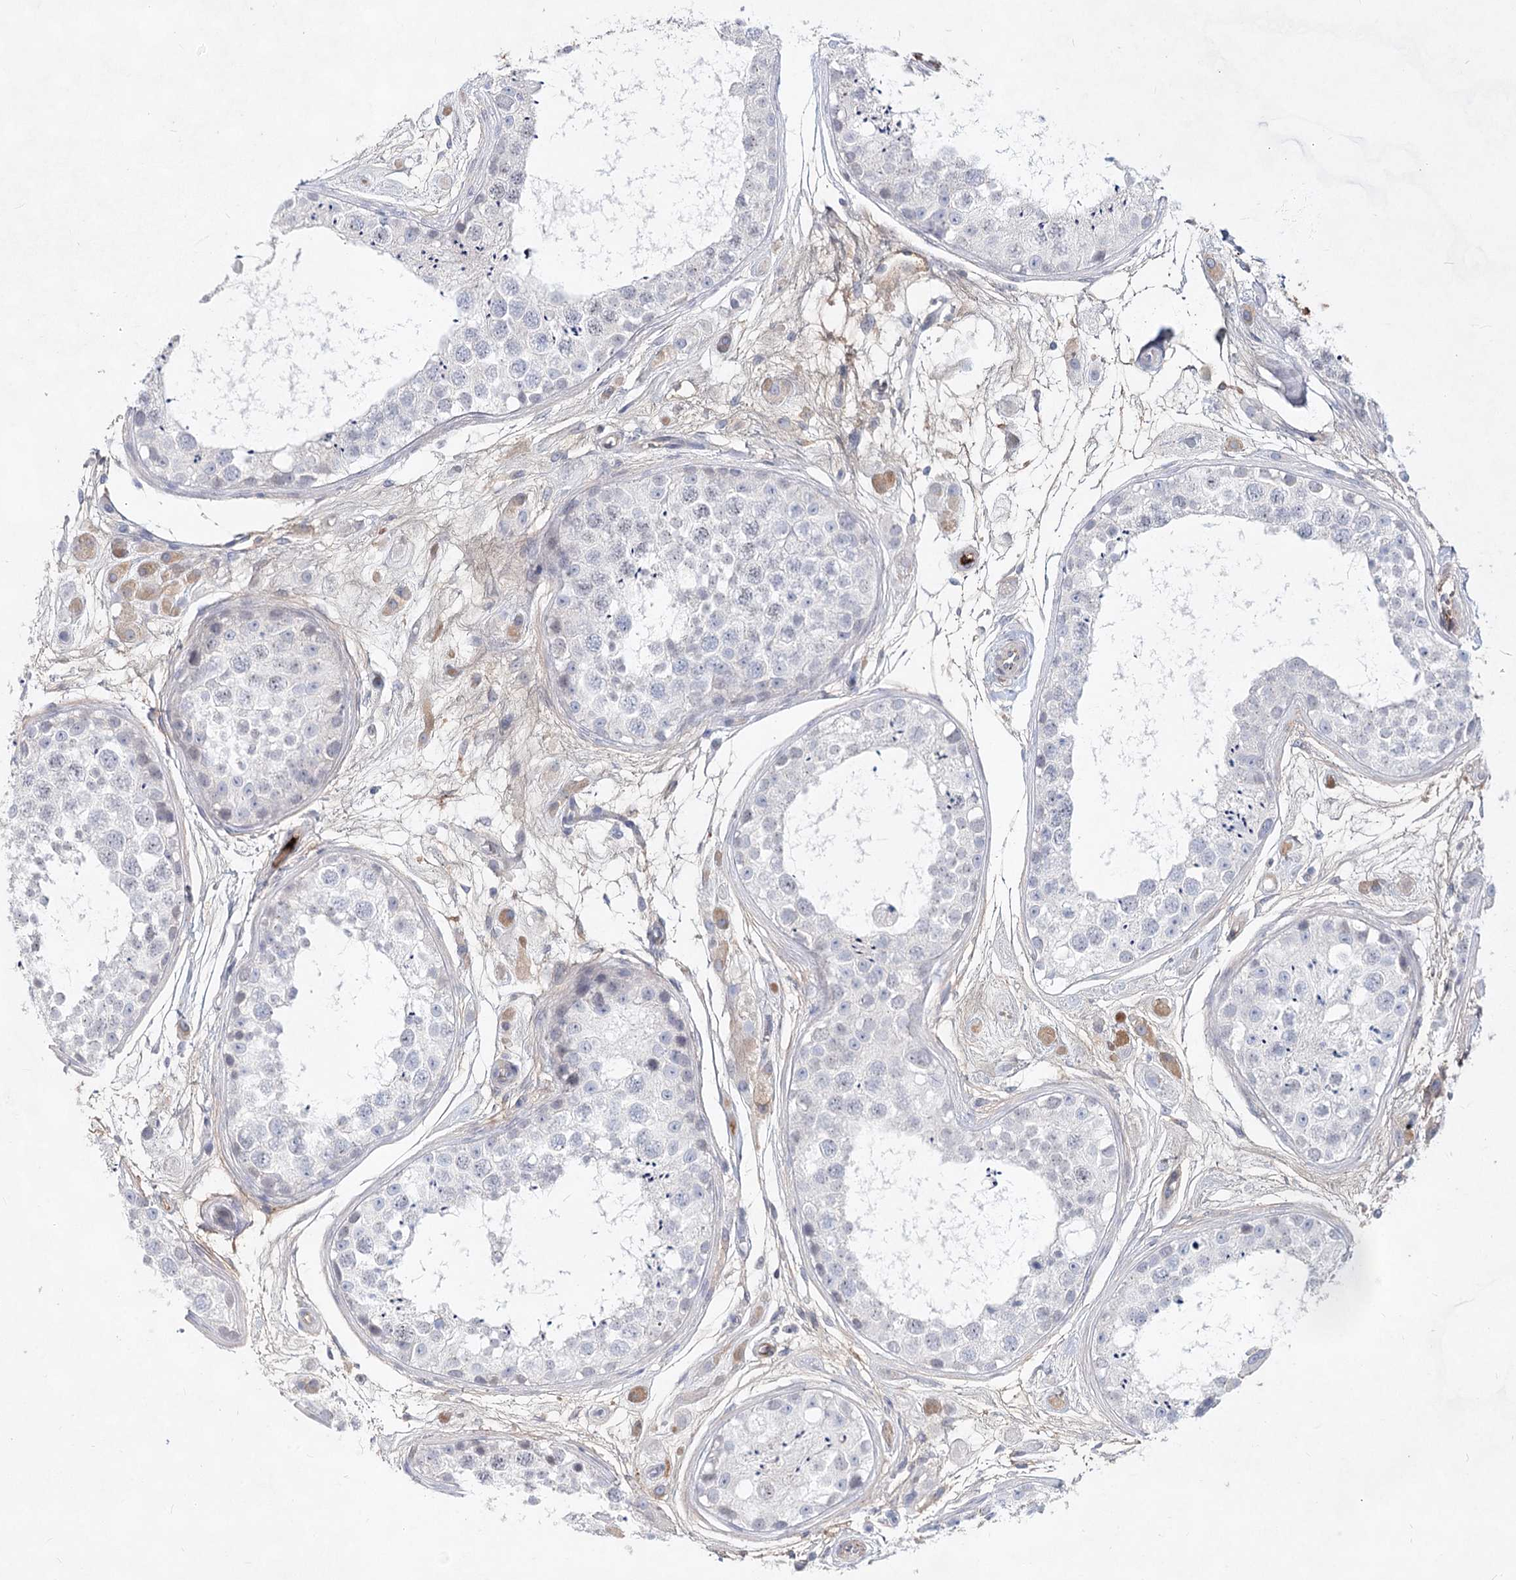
{"staining": {"intensity": "negative", "quantity": "none", "location": "none"}, "tissue": "testis", "cell_type": "Cells in seminiferous ducts", "image_type": "normal", "snomed": [{"axis": "morphology", "description": "Normal tissue, NOS"}, {"axis": "topography", "description": "Testis"}], "caption": "An IHC histopathology image of unremarkable testis is shown. There is no staining in cells in seminiferous ducts of testis. (DAB (3,3'-diaminobenzidine) IHC visualized using brightfield microscopy, high magnification).", "gene": "TASOR2", "patient": {"sex": "male", "age": 25}}